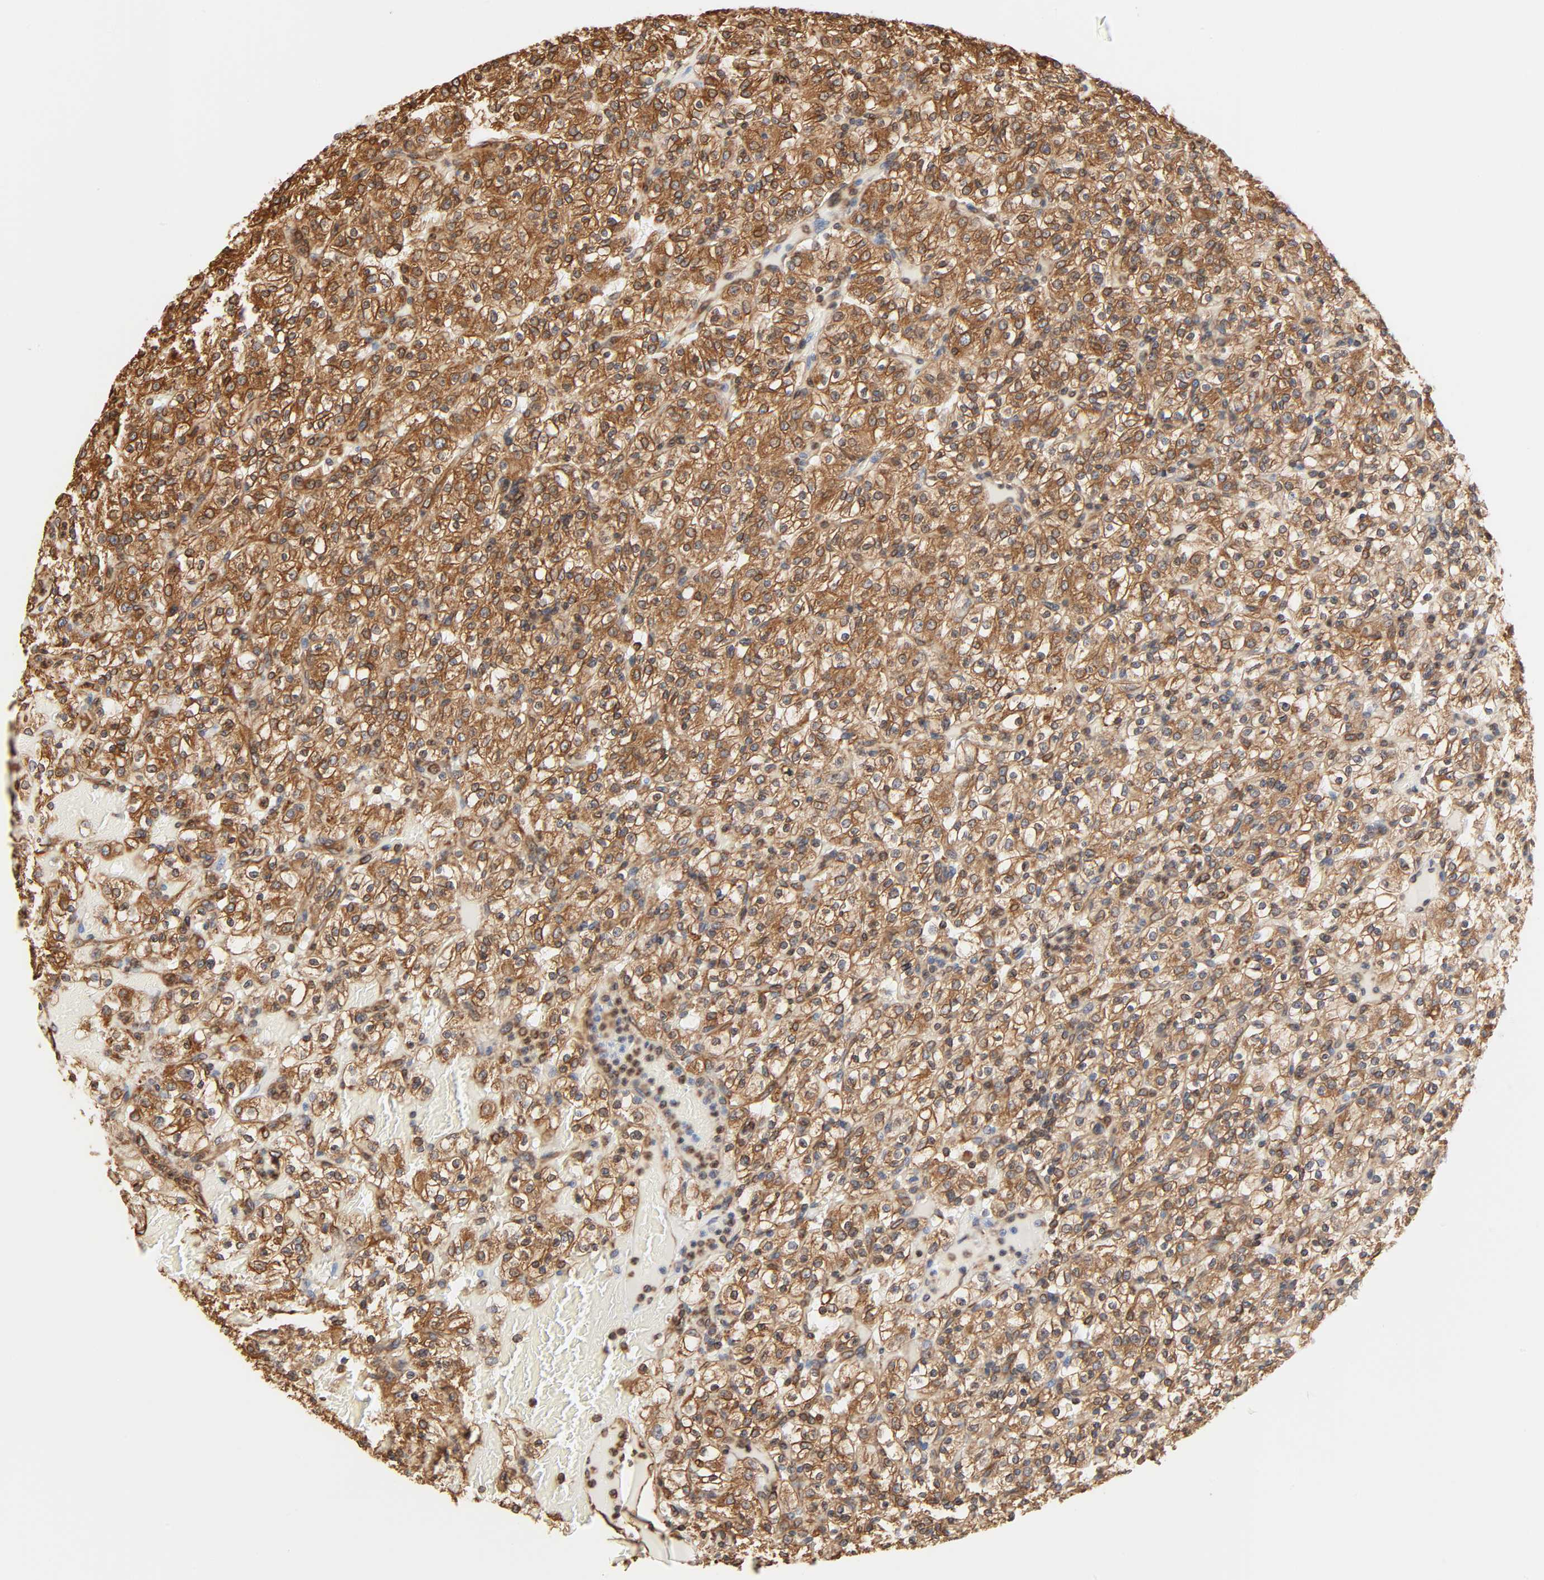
{"staining": {"intensity": "moderate", "quantity": ">75%", "location": "cytoplasmic/membranous"}, "tissue": "renal cancer", "cell_type": "Tumor cells", "image_type": "cancer", "snomed": [{"axis": "morphology", "description": "Normal tissue, NOS"}, {"axis": "morphology", "description": "Adenocarcinoma, NOS"}, {"axis": "topography", "description": "Kidney"}], "caption": "Approximately >75% of tumor cells in human renal cancer (adenocarcinoma) display moderate cytoplasmic/membranous protein expression as visualized by brown immunohistochemical staining.", "gene": "BCAP31", "patient": {"sex": "female", "age": 72}}